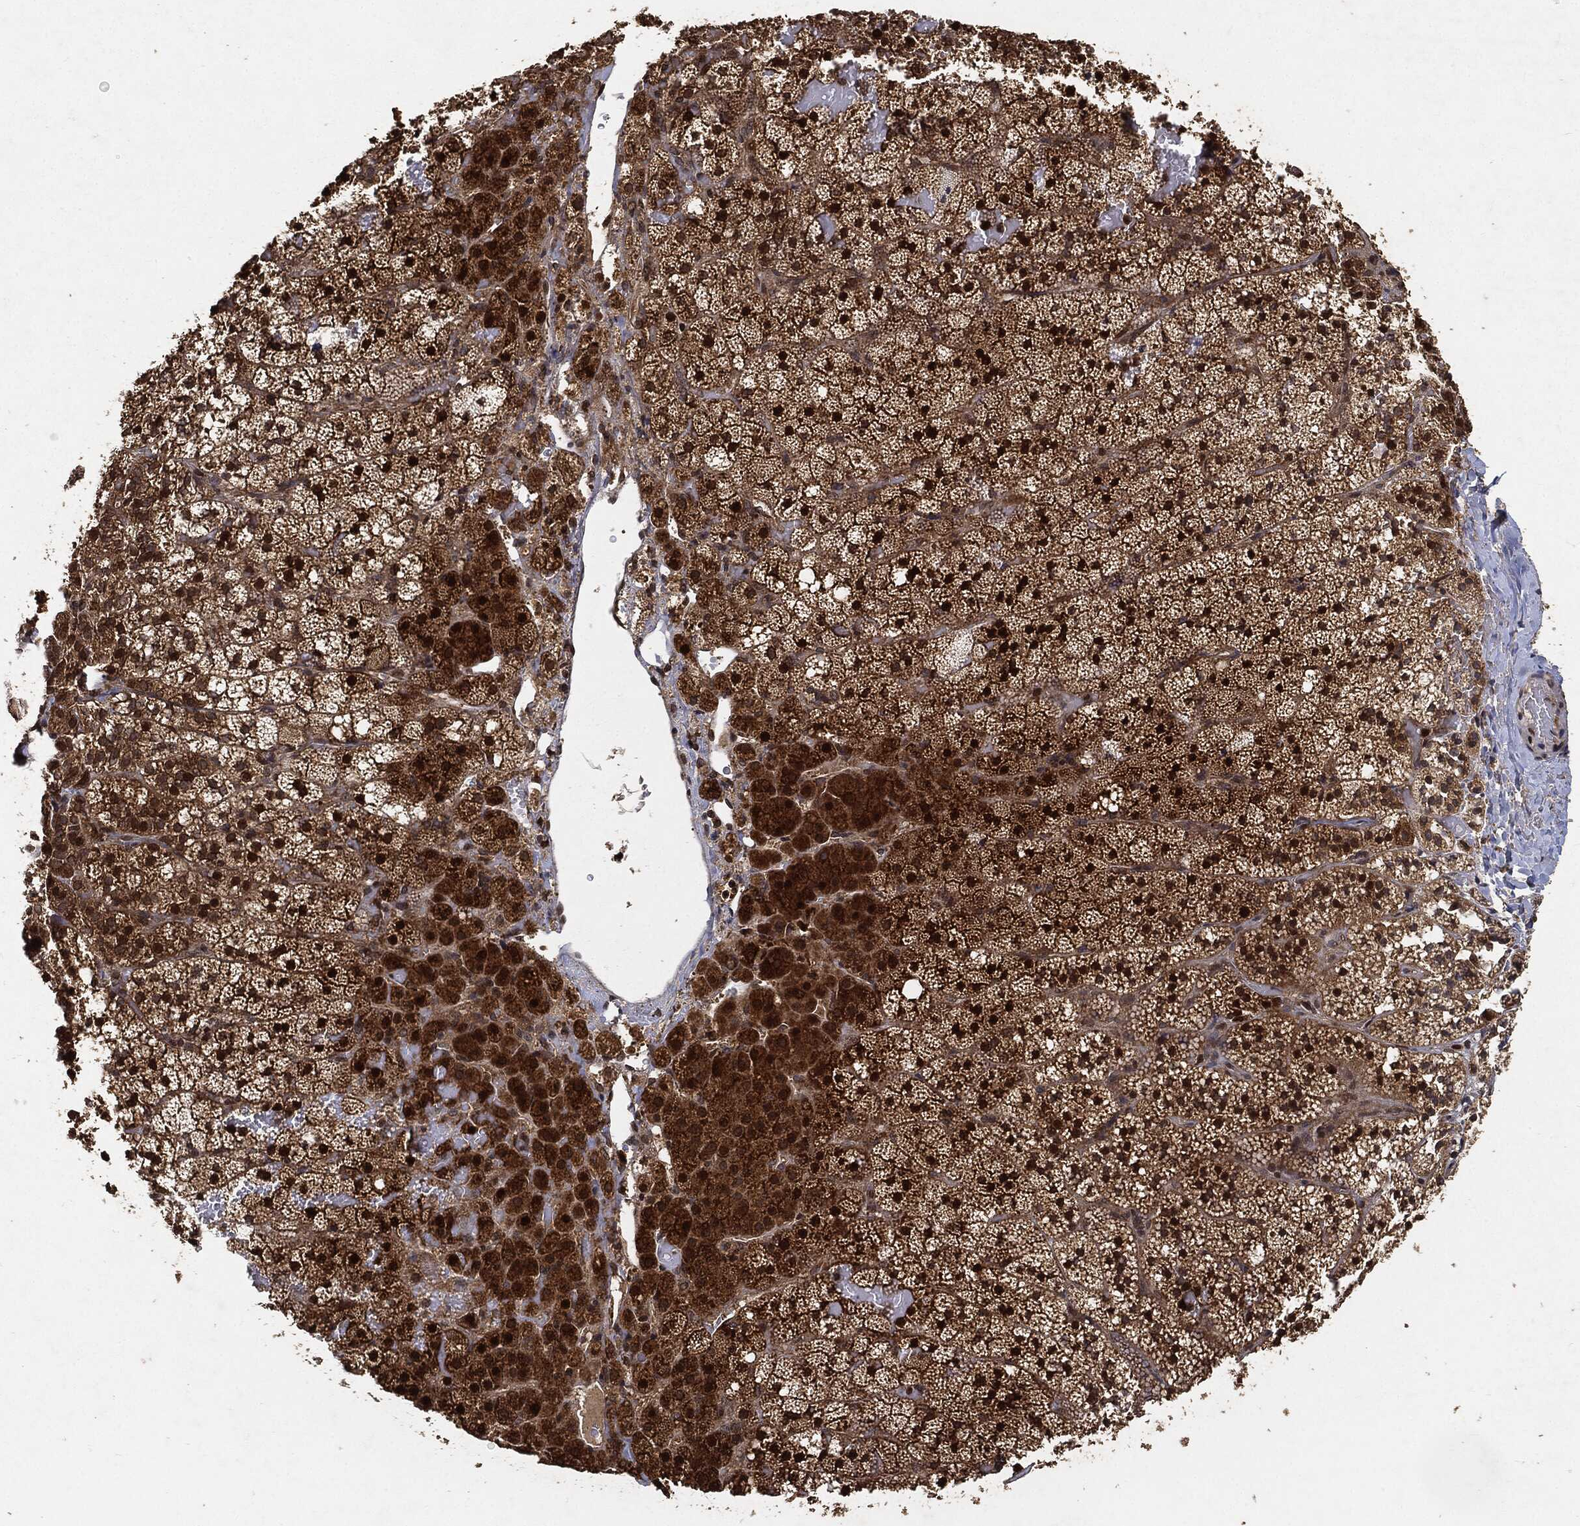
{"staining": {"intensity": "moderate", "quantity": ">75%", "location": "cytoplasmic/membranous,nuclear"}, "tissue": "adrenal gland", "cell_type": "Glandular cells", "image_type": "normal", "snomed": [{"axis": "morphology", "description": "Normal tissue, NOS"}, {"axis": "topography", "description": "Adrenal gland"}], "caption": "This photomicrograph exhibits immunohistochemistry (IHC) staining of normal adrenal gland, with medium moderate cytoplasmic/membranous,nuclear positivity in approximately >75% of glandular cells.", "gene": "ZNF226", "patient": {"sex": "male", "age": 53}}